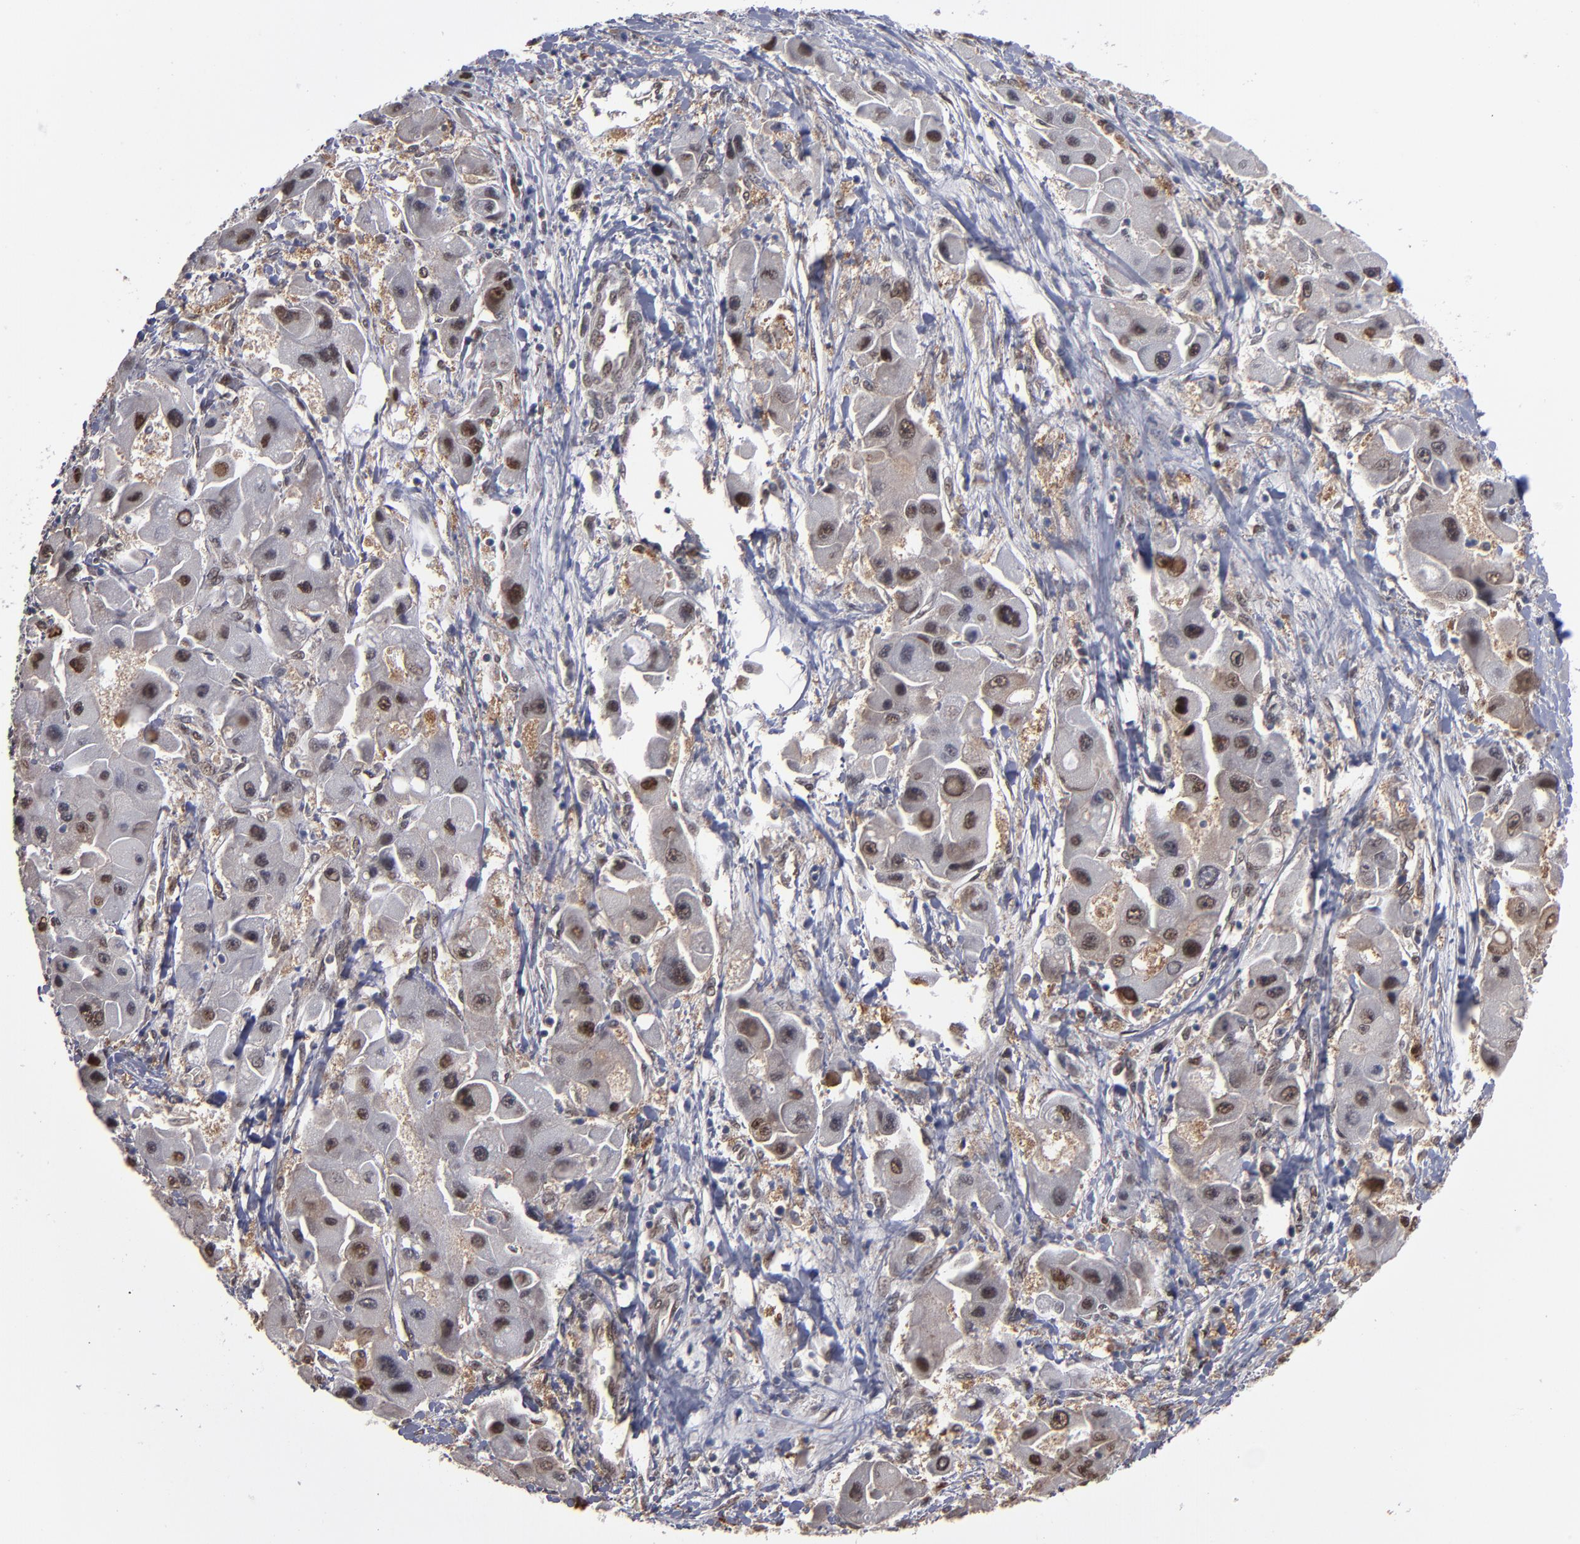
{"staining": {"intensity": "moderate", "quantity": "25%-75%", "location": "cytoplasmic/membranous,nuclear"}, "tissue": "liver cancer", "cell_type": "Tumor cells", "image_type": "cancer", "snomed": [{"axis": "morphology", "description": "Carcinoma, Hepatocellular, NOS"}, {"axis": "topography", "description": "Liver"}], "caption": "Protein expression by immunohistochemistry (IHC) displays moderate cytoplasmic/membranous and nuclear expression in approximately 25%-75% of tumor cells in hepatocellular carcinoma (liver). The protein of interest is shown in brown color, while the nuclei are stained blue.", "gene": "HUWE1", "patient": {"sex": "male", "age": 24}}